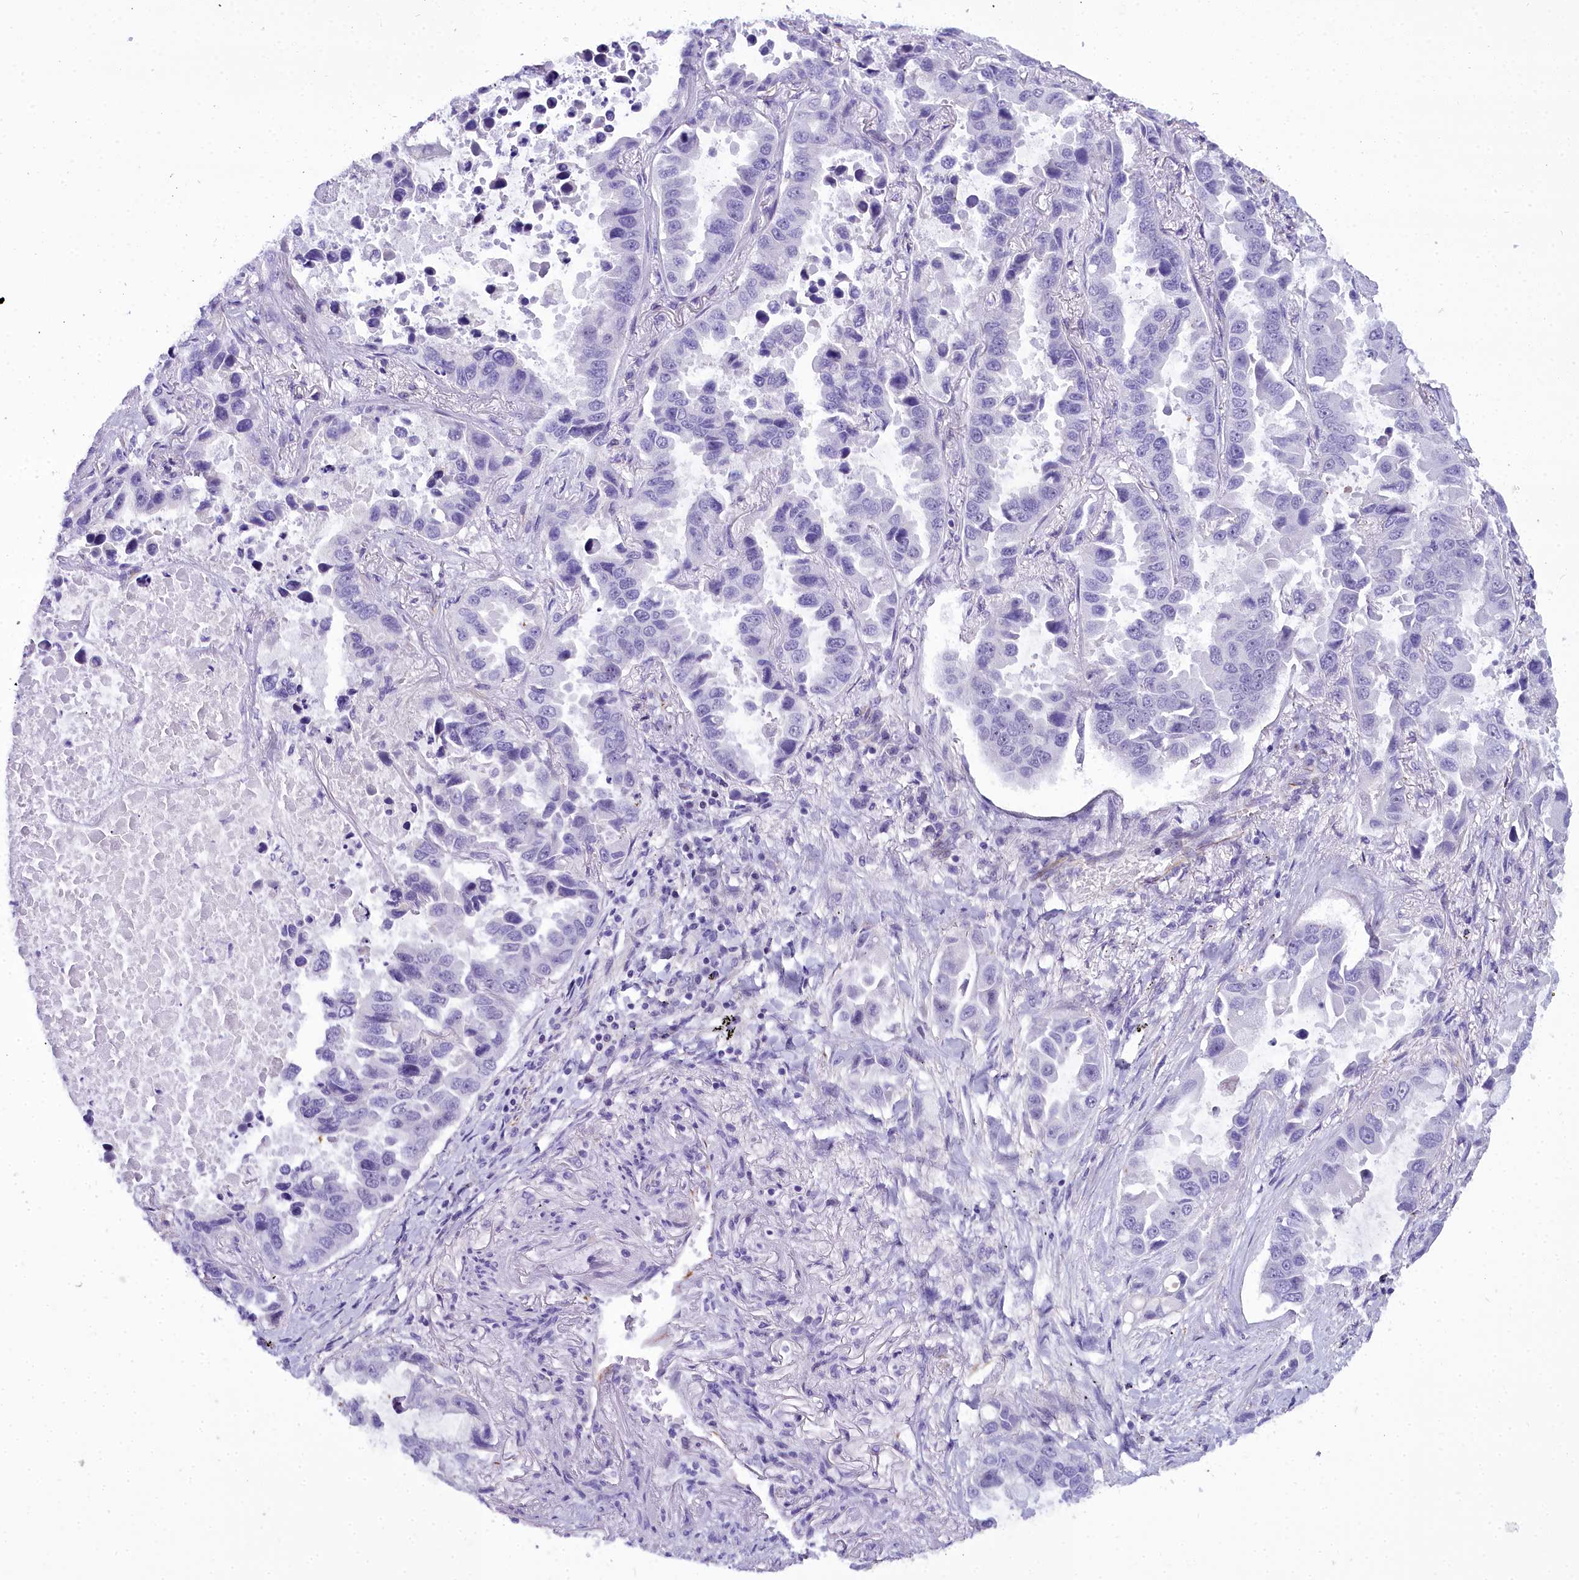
{"staining": {"intensity": "negative", "quantity": "none", "location": "none"}, "tissue": "lung cancer", "cell_type": "Tumor cells", "image_type": "cancer", "snomed": [{"axis": "morphology", "description": "Adenocarcinoma, NOS"}, {"axis": "topography", "description": "Lung"}], "caption": "Immunohistochemistry (IHC) of human adenocarcinoma (lung) displays no expression in tumor cells. The staining is performed using DAB brown chromogen with nuclei counter-stained in using hematoxylin.", "gene": "TIMM22", "patient": {"sex": "male", "age": 64}}